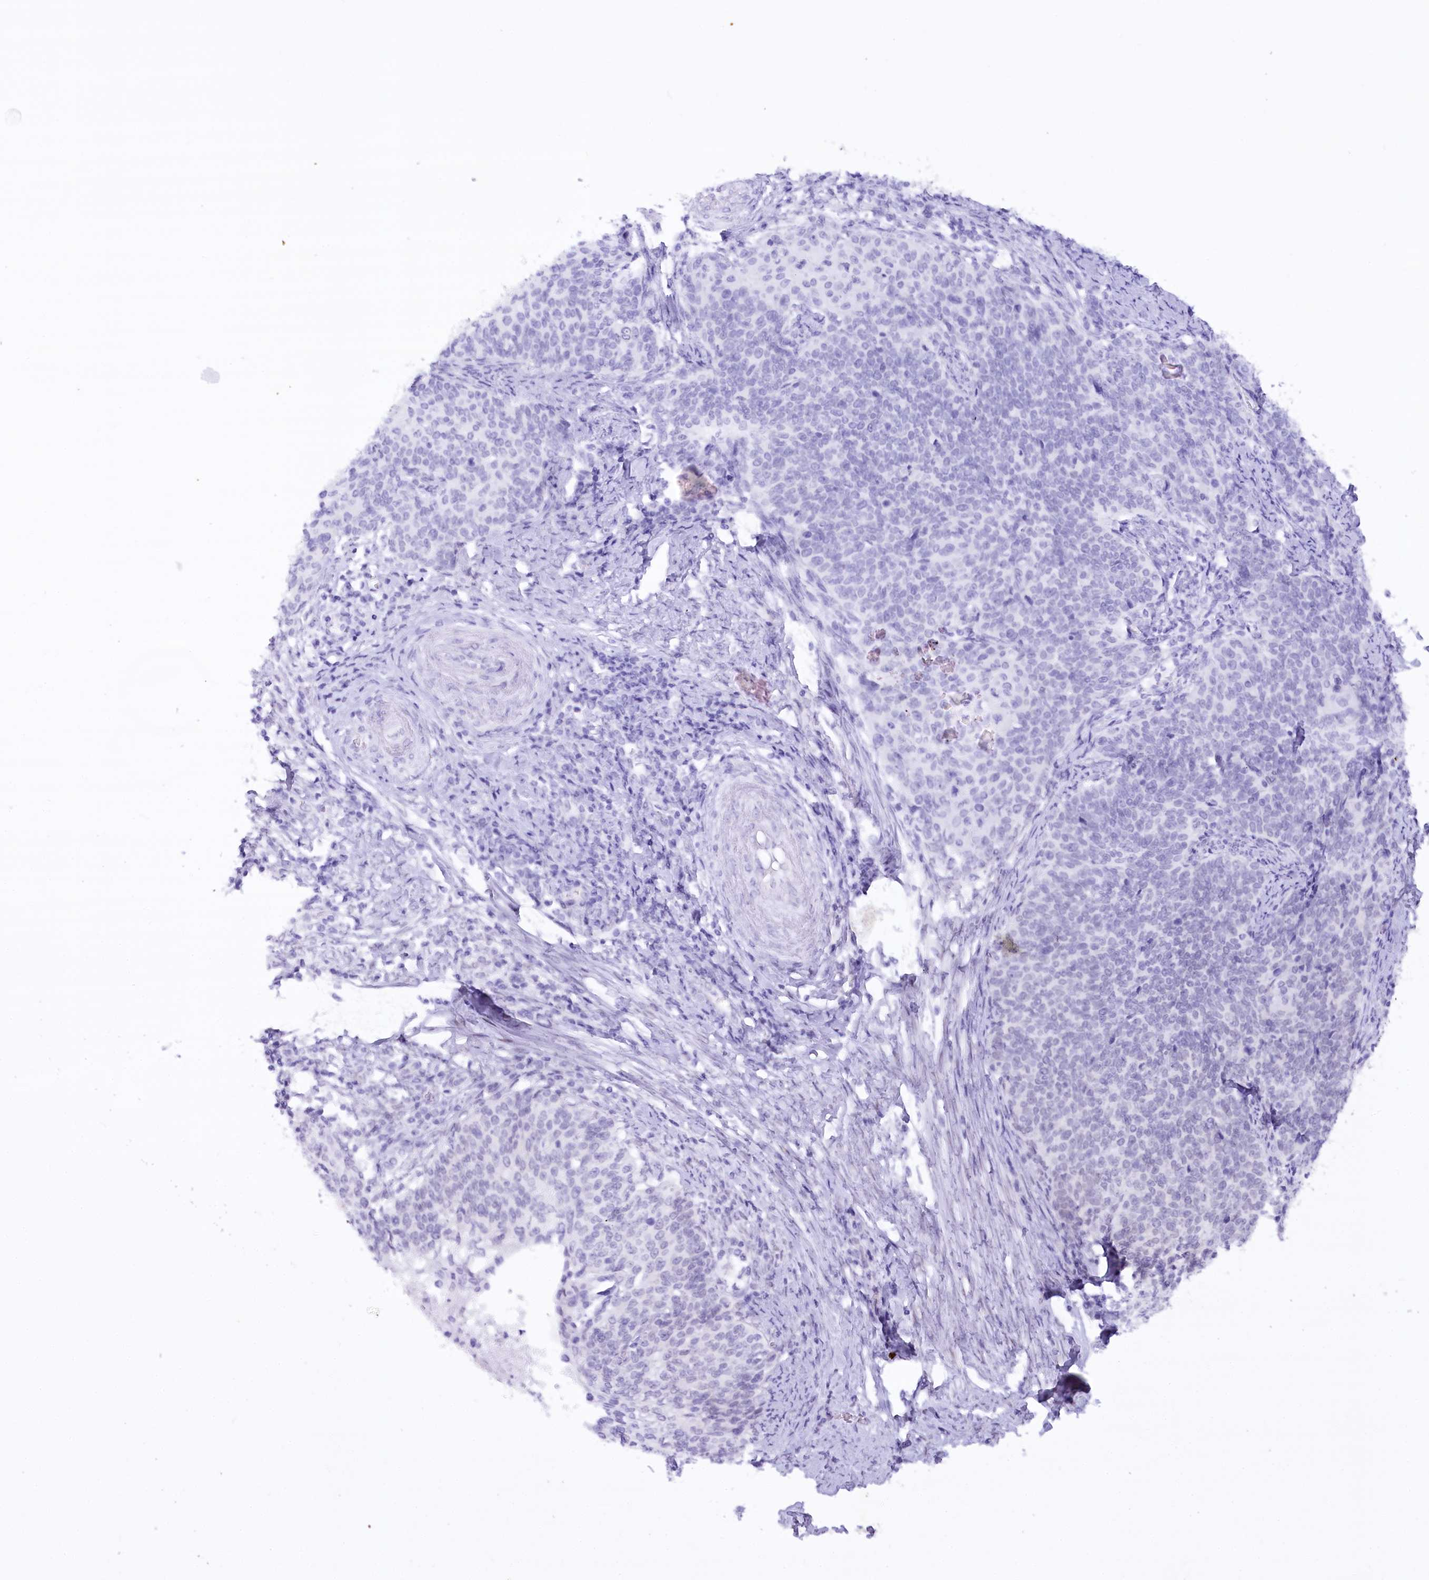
{"staining": {"intensity": "negative", "quantity": "none", "location": "none"}, "tissue": "cervical cancer", "cell_type": "Tumor cells", "image_type": "cancer", "snomed": [{"axis": "morphology", "description": "Squamous cell carcinoma, NOS"}, {"axis": "topography", "description": "Cervix"}], "caption": "DAB (3,3'-diaminobenzidine) immunohistochemical staining of squamous cell carcinoma (cervical) shows no significant staining in tumor cells.", "gene": "HNRNPA0", "patient": {"sex": "female", "age": 39}}